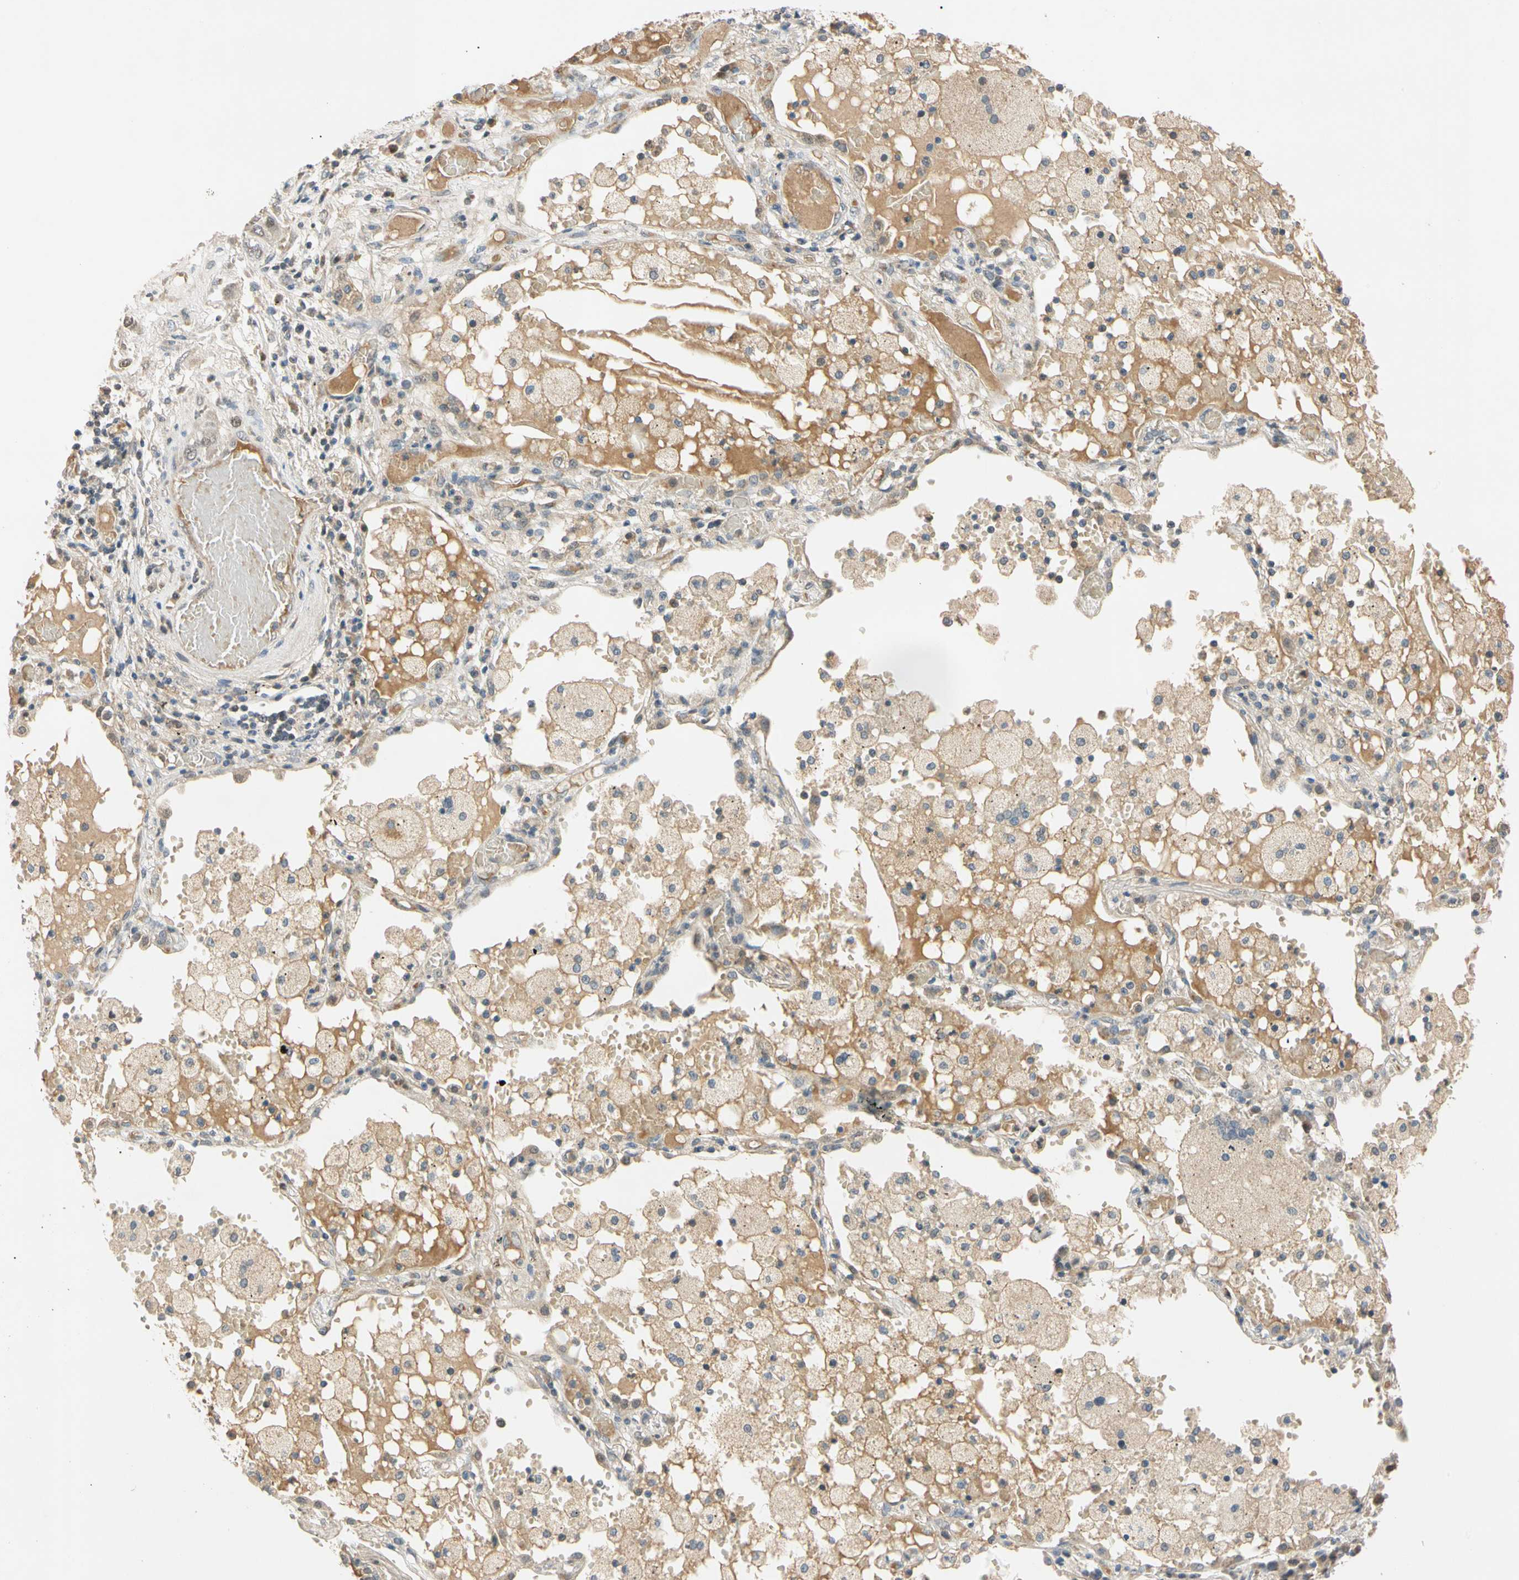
{"staining": {"intensity": "weak", "quantity": "<25%", "location": "cytoplasmic/membranous"}, "tissue": "lung cancer", "cell_type": "Tumor cells", "image_type": "cancer", "snomed": [{"axis": "morphology", "description": "Squamous cell carcinoma, NOS"}, {"axis": "topography", "description": "Lung"}], "caption": "This is a histopathology image of immunohistochemistry (IHC) staining of lung cancer, which shows no staining in tumor cells.", "gene": "RIOX2", "patient": {"sex": "male", "age": 71}}